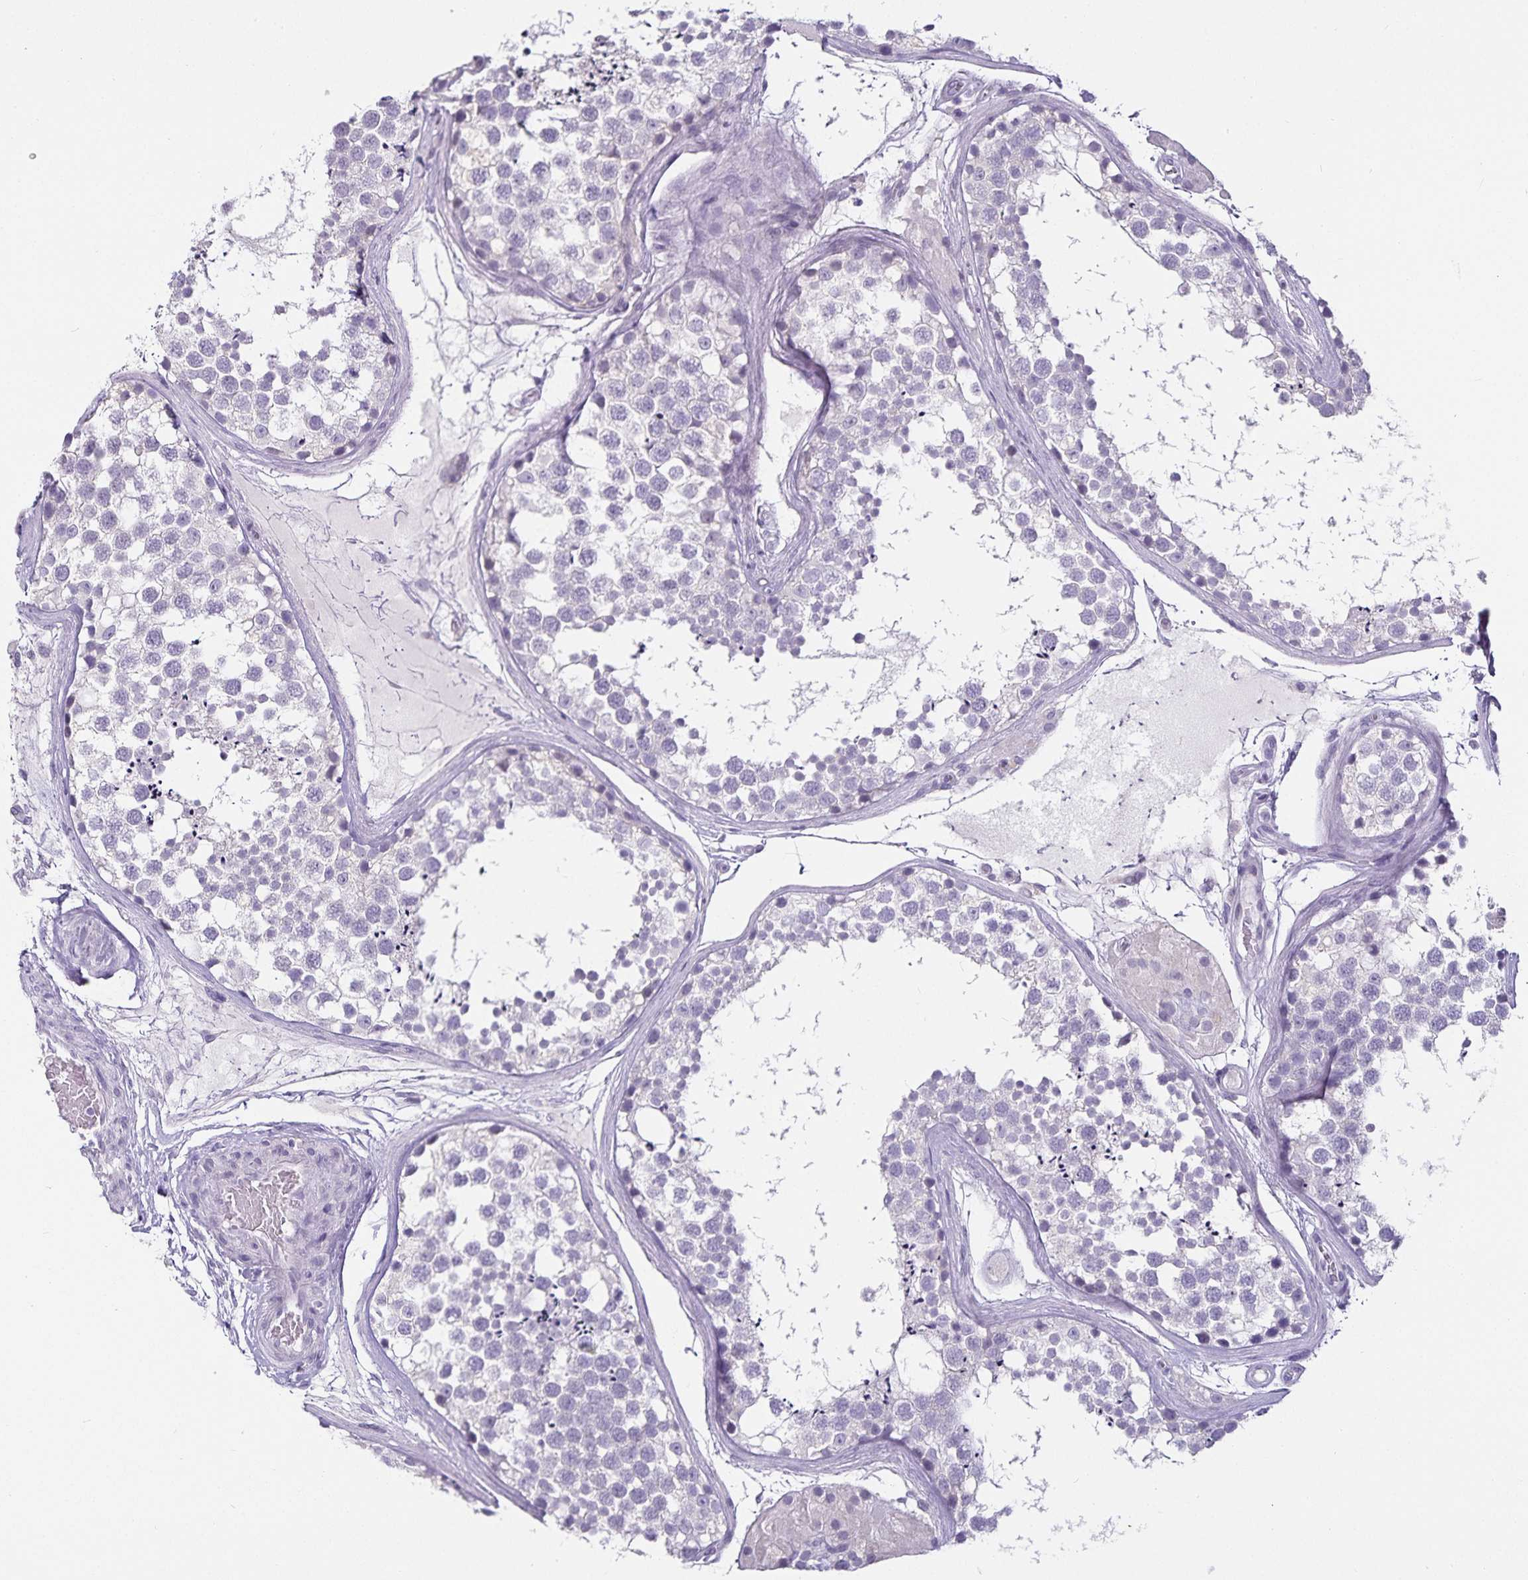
{"staining": {"intensity": "negative", "quantity": "none", "location": "none"}, "tissue": "testis", "cell_type": "Cells in seminiferous ducts", "image_type": "normal", "snomed": [{"axis": "morphology", "description": "Normal tissue, NOS"}, {"axis": "morphology", "description": "Seminoma, NOS"}, {"axis": "topography", "description": "Testis"}], "caption": "A photomicrograph of testis stained for a protein reveals no brown staining in cells in seminiferous ducts.", "gene": "CA12", "patient": {"sex": "male", "age": 65}}